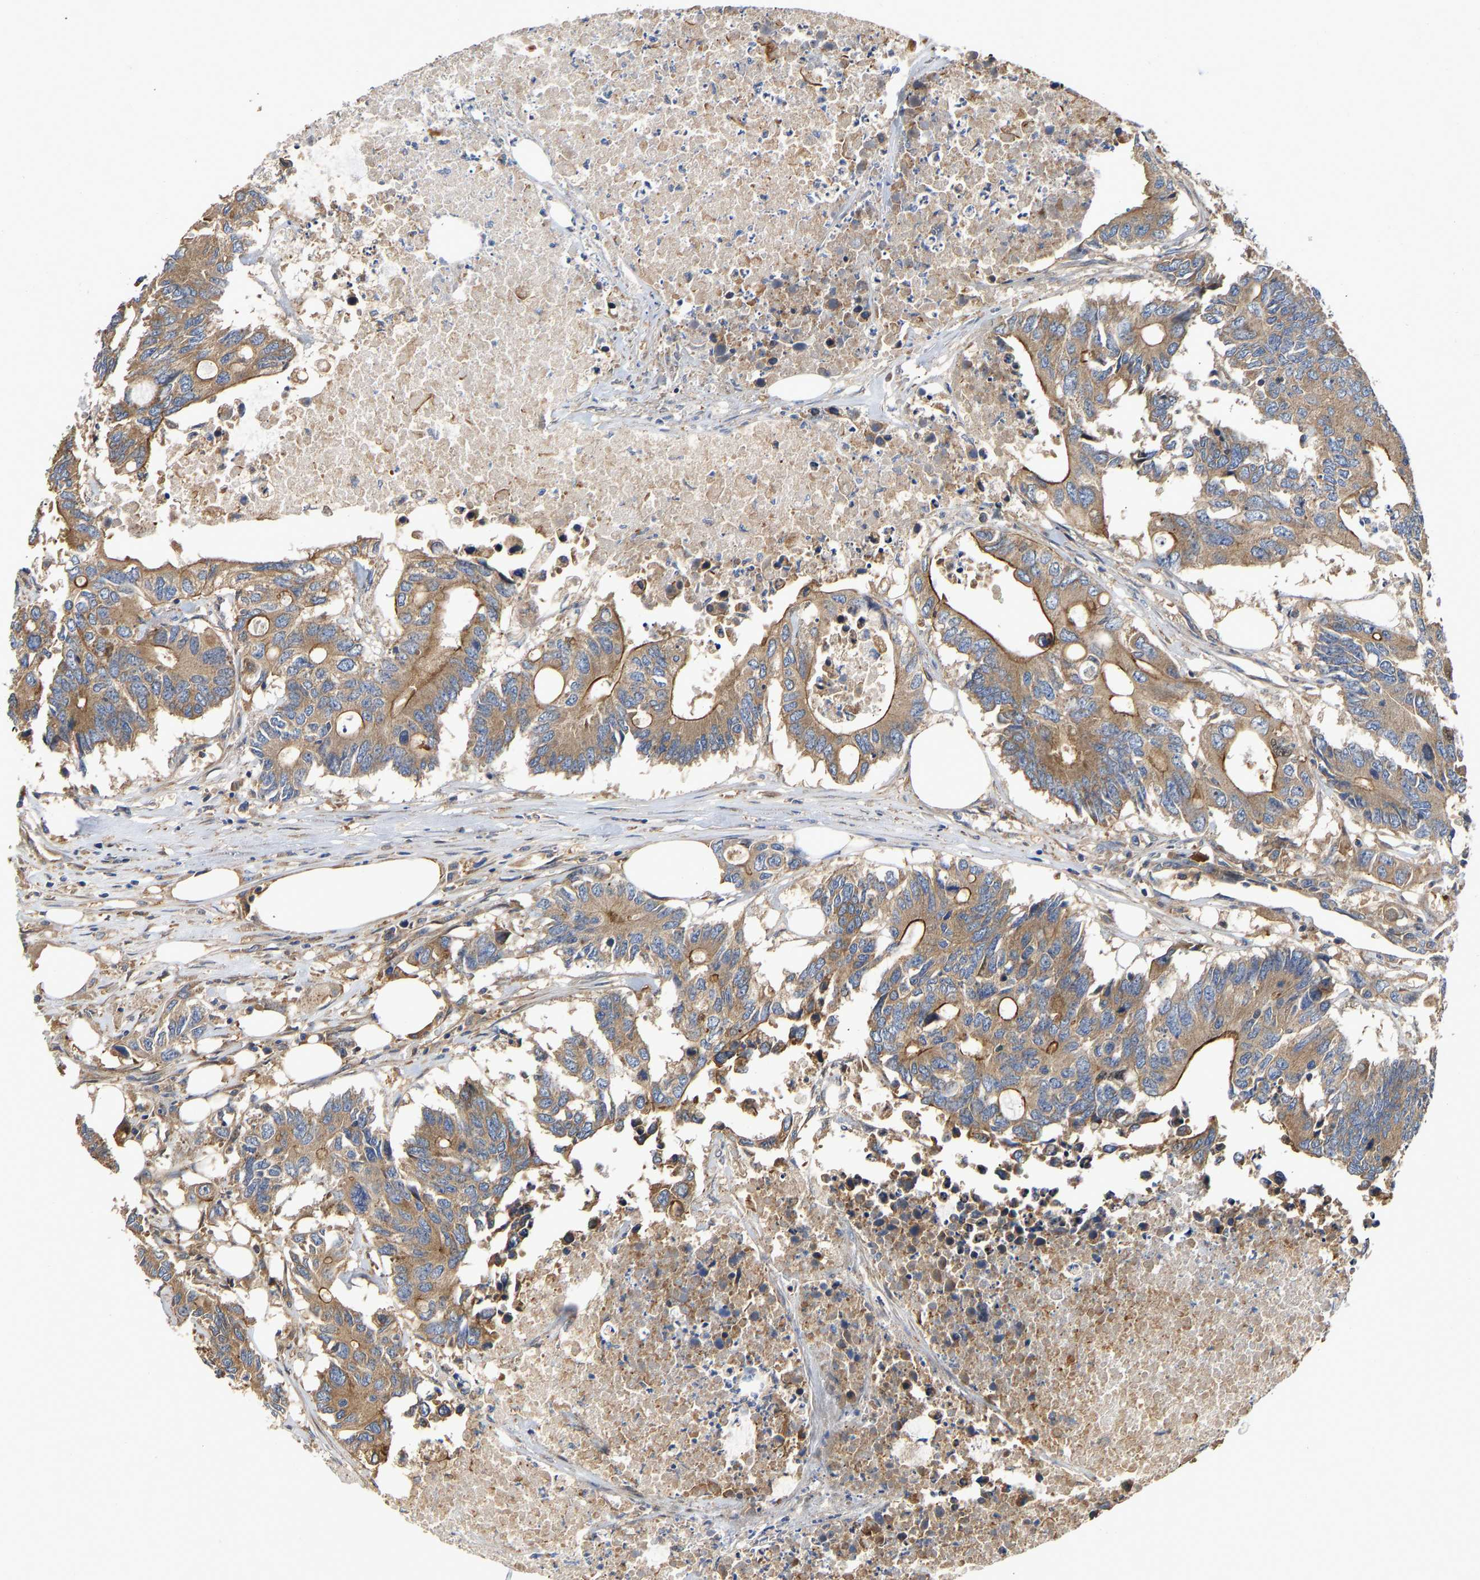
{"staining": {"intensity": "moderate", "quantity": ">75%", "location": "cytoplasmic/membranous"}, "tissue": "colorectal cancer", "cell_type": "Tumor cells", "image_type": "cancer", "snomed": [{"axis": "morphology", "description": "Adenocarcinoma, NOS"}, {"axis": "topography", "description": "Colon"}], "caption": "Immunohistochemical staining of human colorectal adenocarcinoma demonstrates medium levels of moderate cytoplasmic/membranous positivity in about >75% of tumor cells.", "gene": "FLNB", "patient": {"sex": "male", "age": 71}}